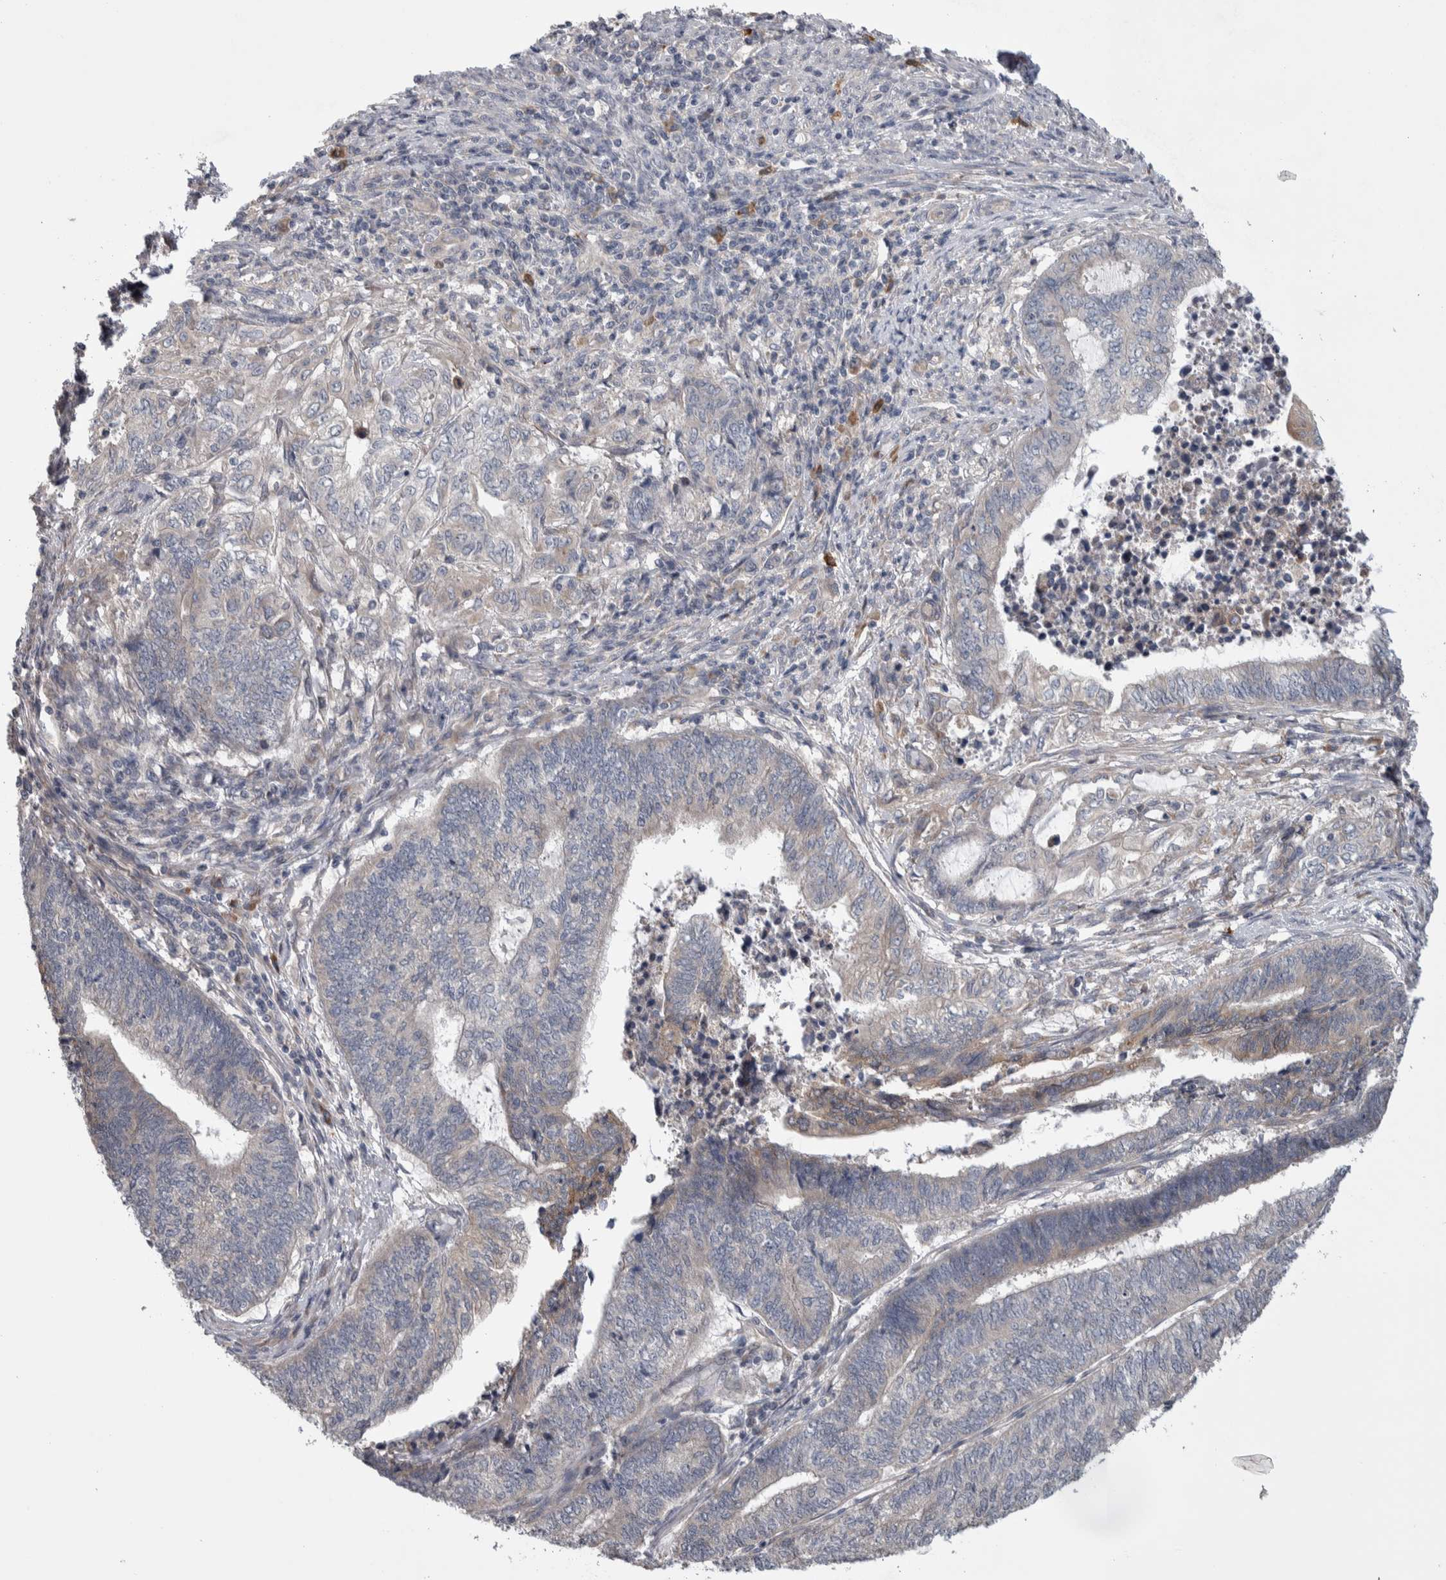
{"staining": {"intensity": "weak", "quantity": "25%-75%", "location": "cytoplasmic/membranous"}, "tissue": "endometrial cancer", "cell_type": "Tumor cells", "image_type": "cancer", "snomed": [{"axis": "morphology", "description": "Adenocarcinoma, NOS"}, {"axis": "topography", "description": "Uterus"}, {"axis": "topography", "description": "Endometrium"}], "caption": "Immunohistochemical staining of human endometrial cancer demonstrates low levels of weak cytoplasmic/membranous staining in approximately 25%-75% of tumor cells.", "gene": "IBTK", "patient": {"sex": "female", "age": 70}}